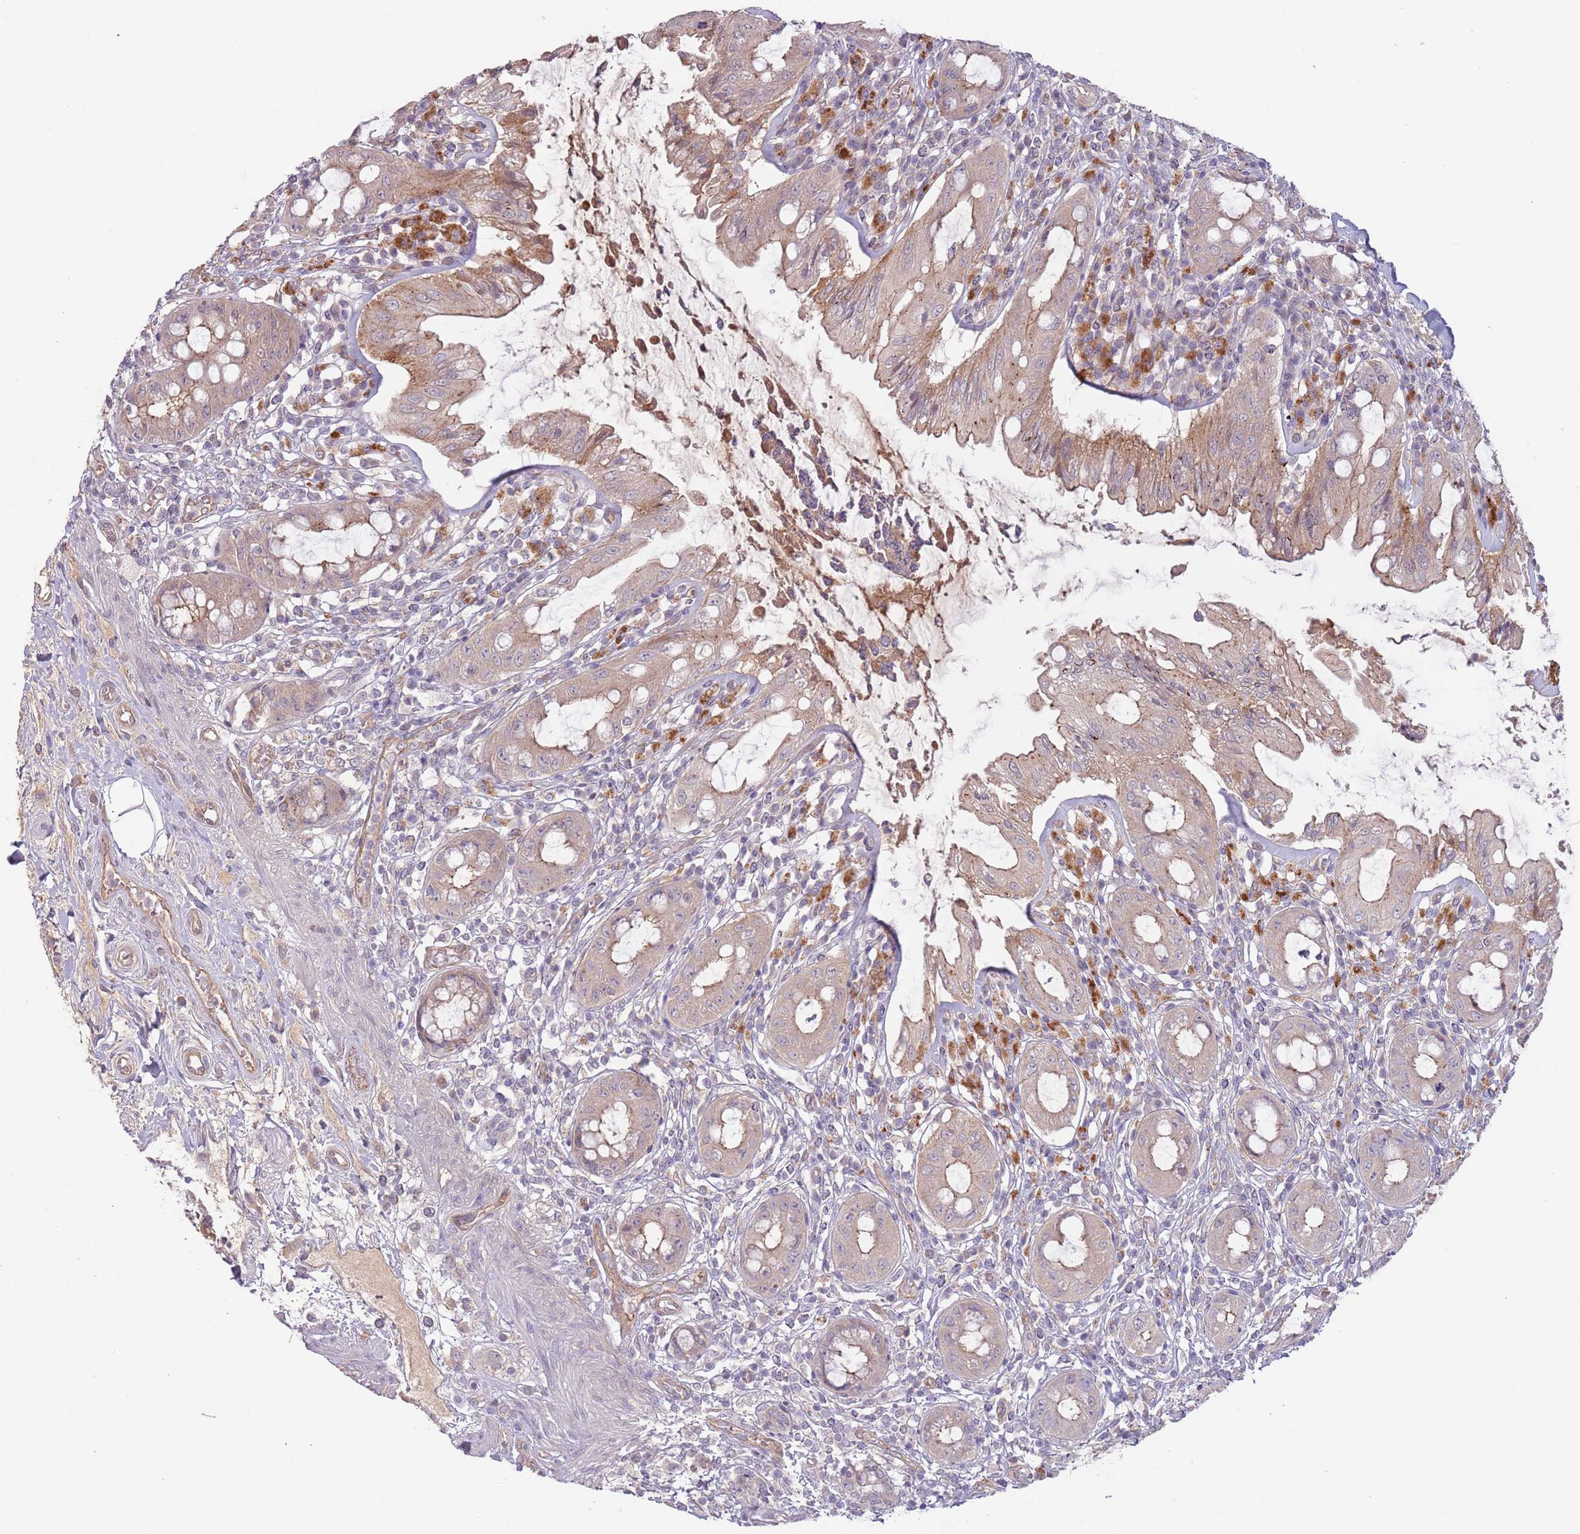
{"staining": {"intensity": "weak", "quantity": ">75%", "location": "cytoplasmic/membranous"}, "tissue": "rectum", "cell_type": "Glandular cells", "image_type": "normal", "snomed": [{"axis": "morphology", "description": "Normal tissue, NOS"}, {"axis": "topography", "description": "Rectum"}], "caption": "The micrograph exhibits staining of benign rectum, revealing weak cytoplasmic/membranous protein expression (brown color) within glandular cells.", "gene": "SAV1", "patient": {"sex": "female", "age": 57}}